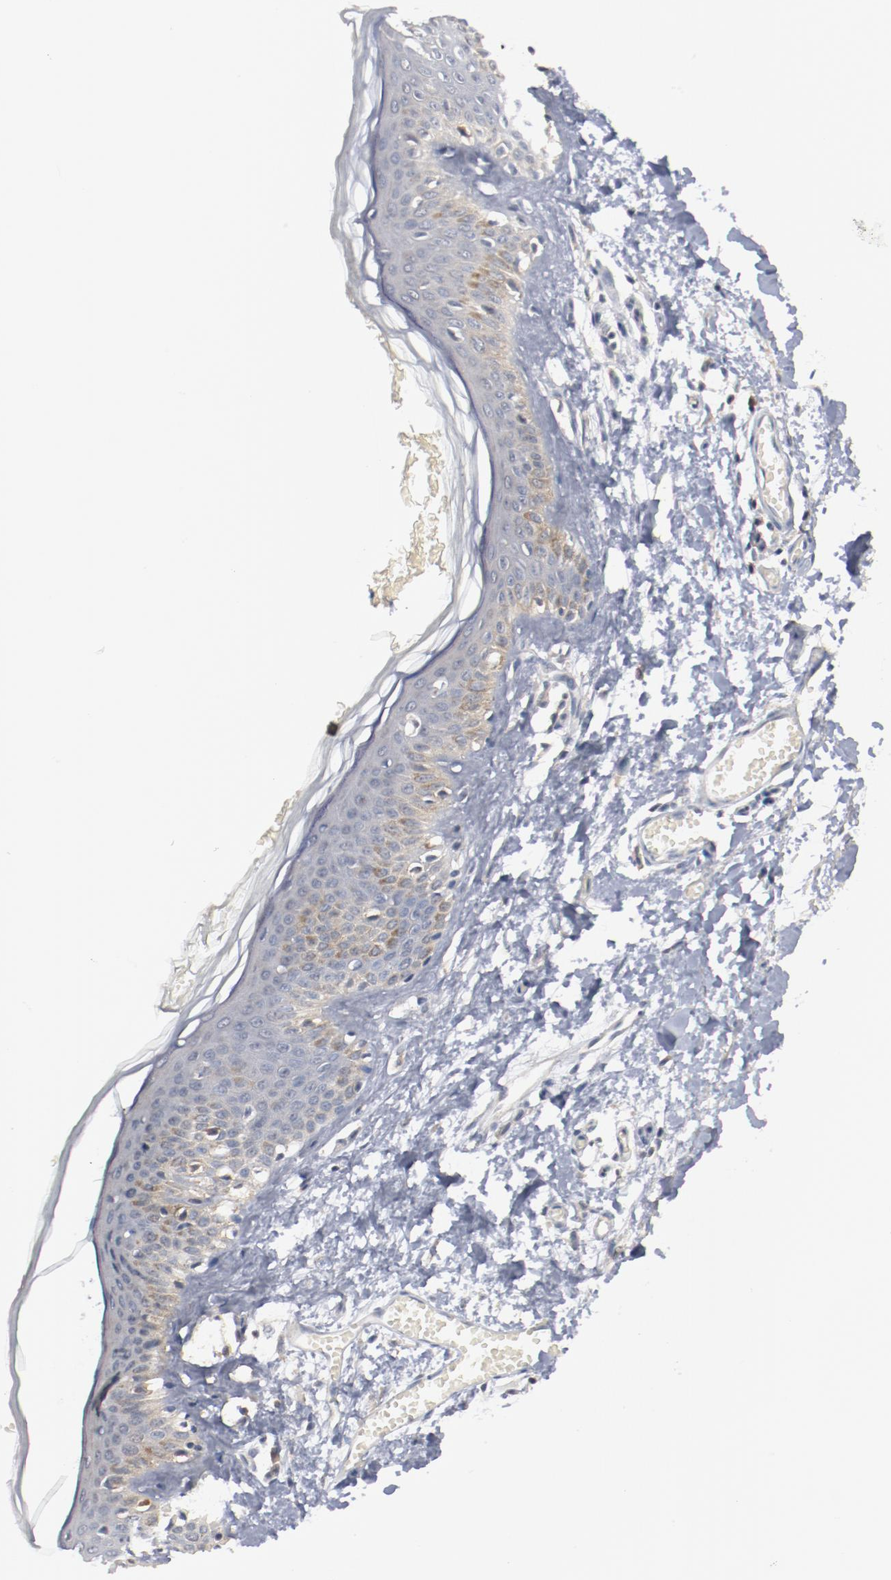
{"staining": {"intensity": "weak", "quantity": ">75%", "location": "cytoplasmic/membranous"}, "tissue": "skin", "cell_type": "Fibroblasts", "image_type": "normal", "snomed": [{"axis": "morphology", "description": "Normal tissue, NOS"}, {"axis": "morphology", "description": "Sarcoma, NOS"}, {"axis": "topography", "description": "Skin"}, {"axis": "topography", "description": "Soft tissue"}], "caption": "Protein expression analysis of benign skin reveals weak cytoplasmic/membranous expression in about >75% of fibroblasts.", "gene": "RNASE11", "patient": {"sex": "female", "age": 51}}